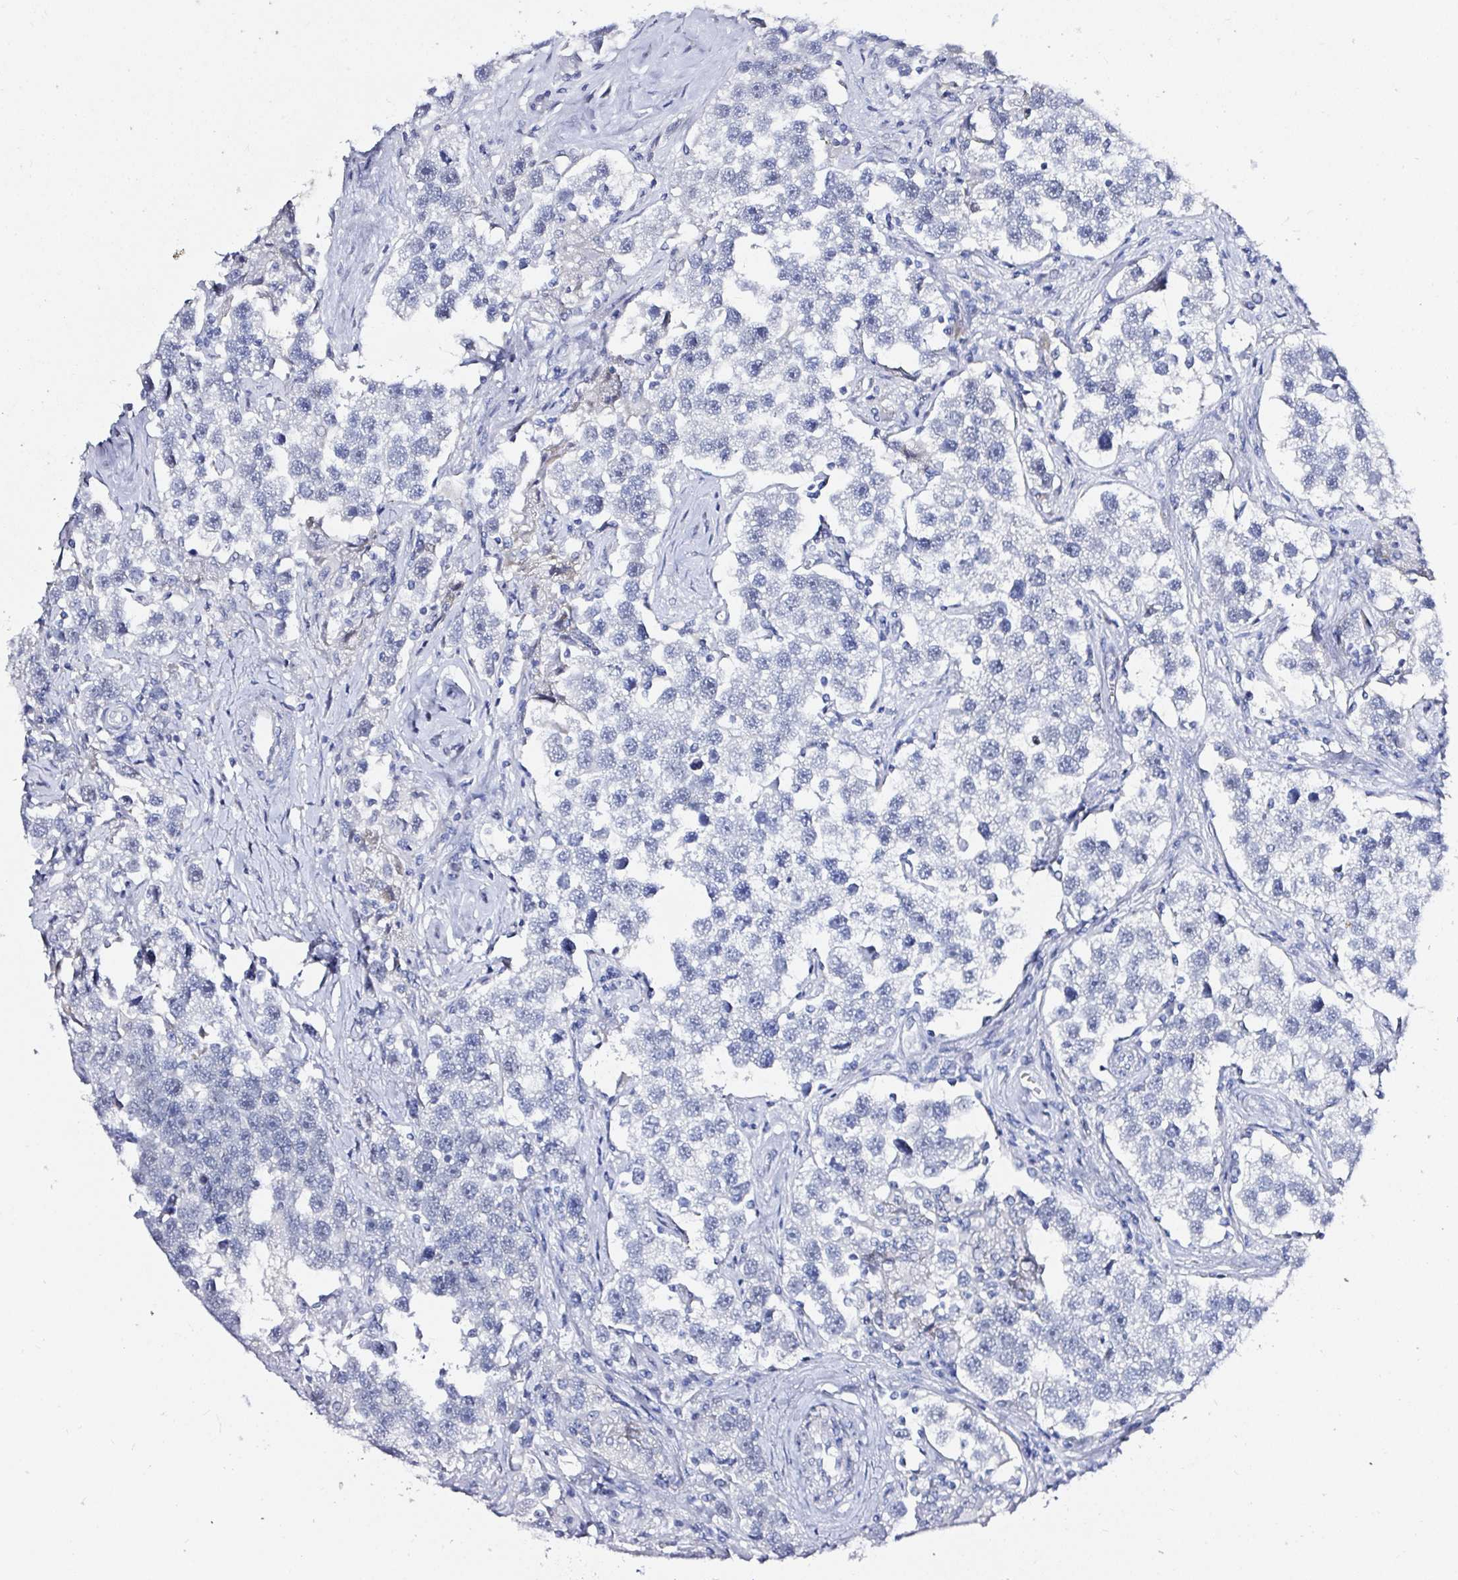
{"staining": {"intensity": "negative", "quantity": "none", "location": "none"}, "tissue": "testis cancer", "cell_type": "Tumor cells", "image_type": "cancer", "snomed": [{"axis": "morphology", "description": "Seminoma, NOS"}, {"axis": "topography", "description": "Testis"}], "caption": "High magnification brightfield microscopy of testis seminoma stained with DAB (brown) and counterstained with hematoxylin (blue): tumor cells show no significant expression.", "gene": "OR10K1", "patient": {"sex": "male", "age": 49}}